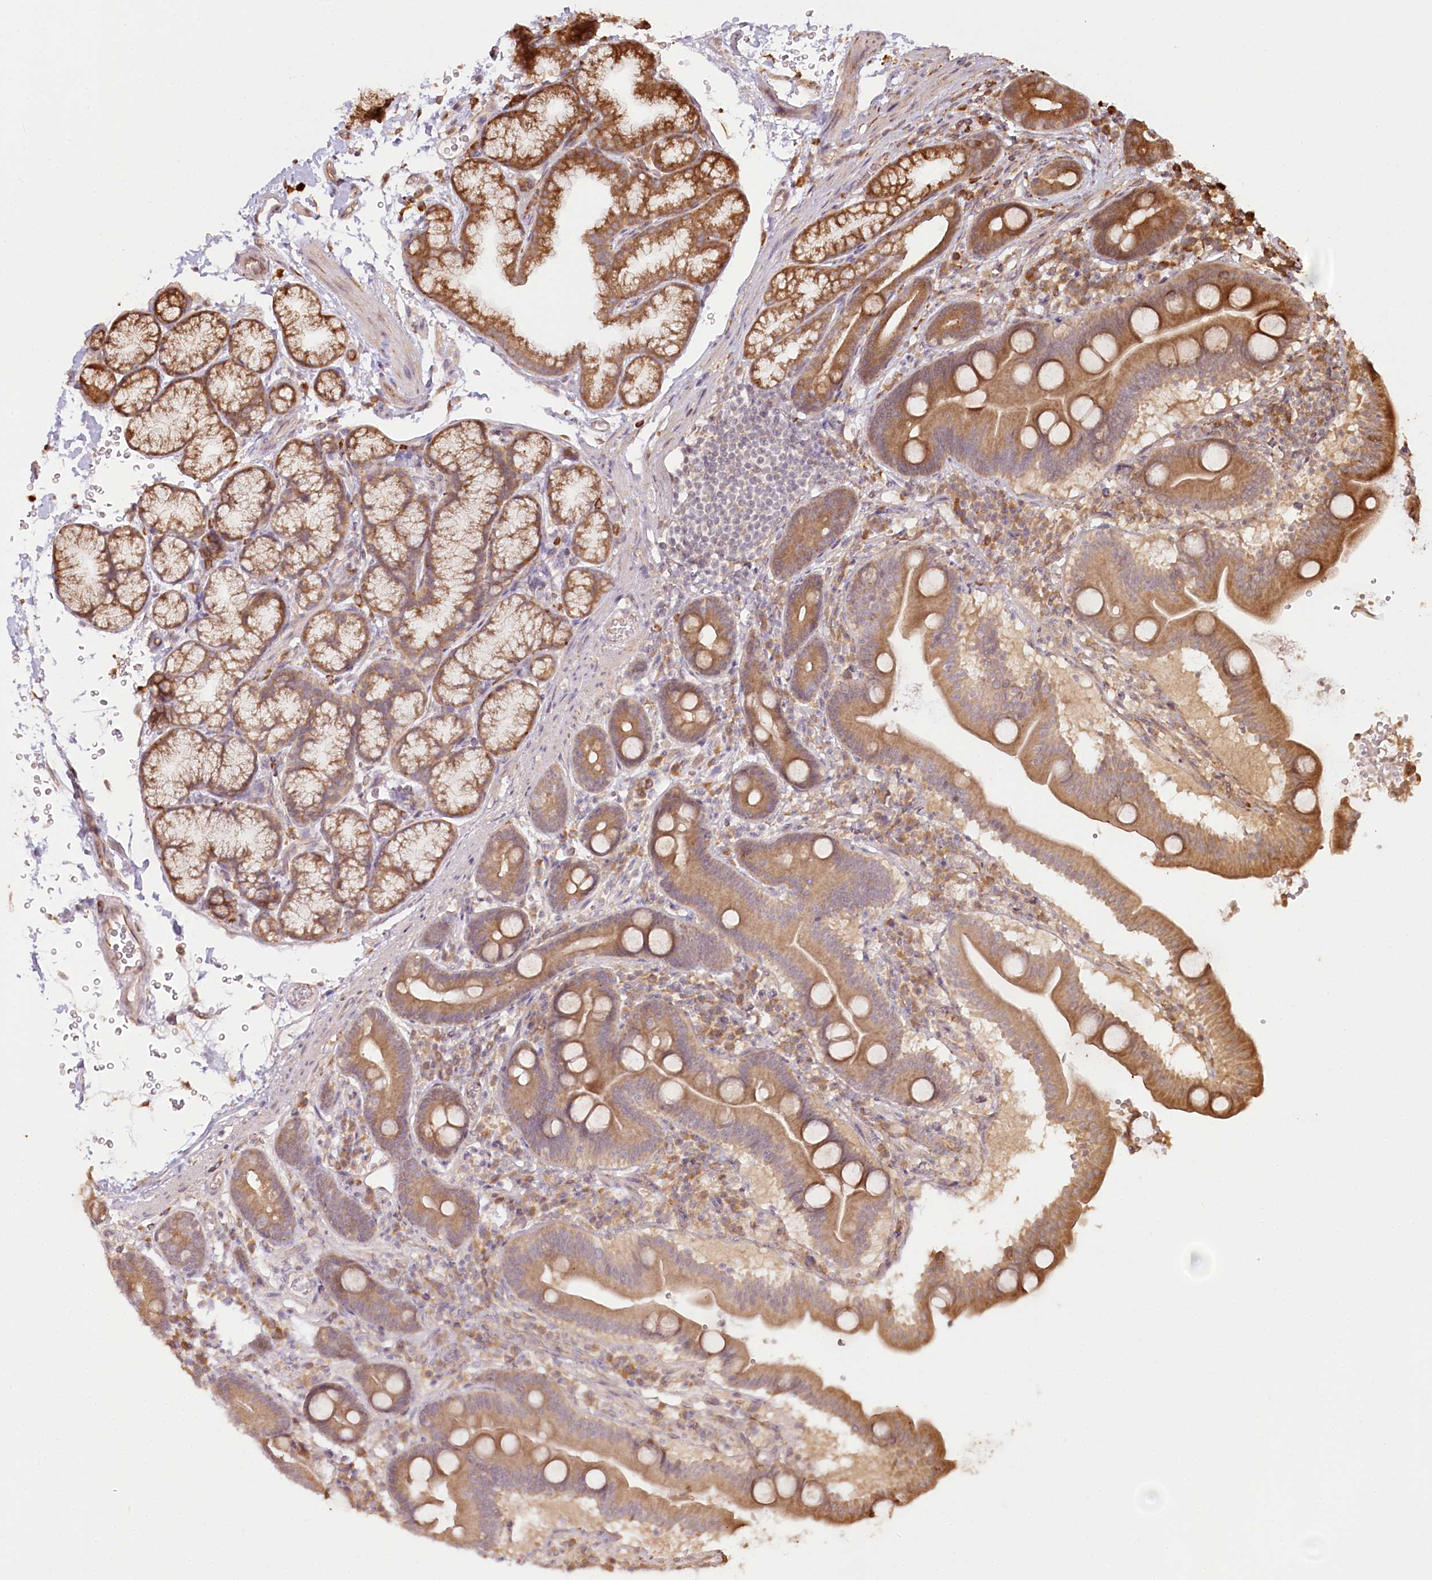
{"staining": {"intensity": "moderate", "quantity": ">75%", "location": "cytoplasmic/membranous"}, "tissue": "duodenum", "cell_type": "Glandular cells", "image_type": "normal", "snomed": [{"axis": "morphology", "description": "Normal tissue, NOS"}, {"axis": "topography", "description": "Duodenum"}], "caption": "IHC staining of normal duodenum, which demonstrates medium levels of moderate cytoplasmic/membranous staining in approximately >75% of glandular cells indicating moderate cytoplasmic/membranous protein expression. The staining was performed using DAB (brown) for protein detection and nuclei were counterstained in hematoxylin (blue).", "gene": "FAM13A", "patient": {"sex": "male", "age": 54}}